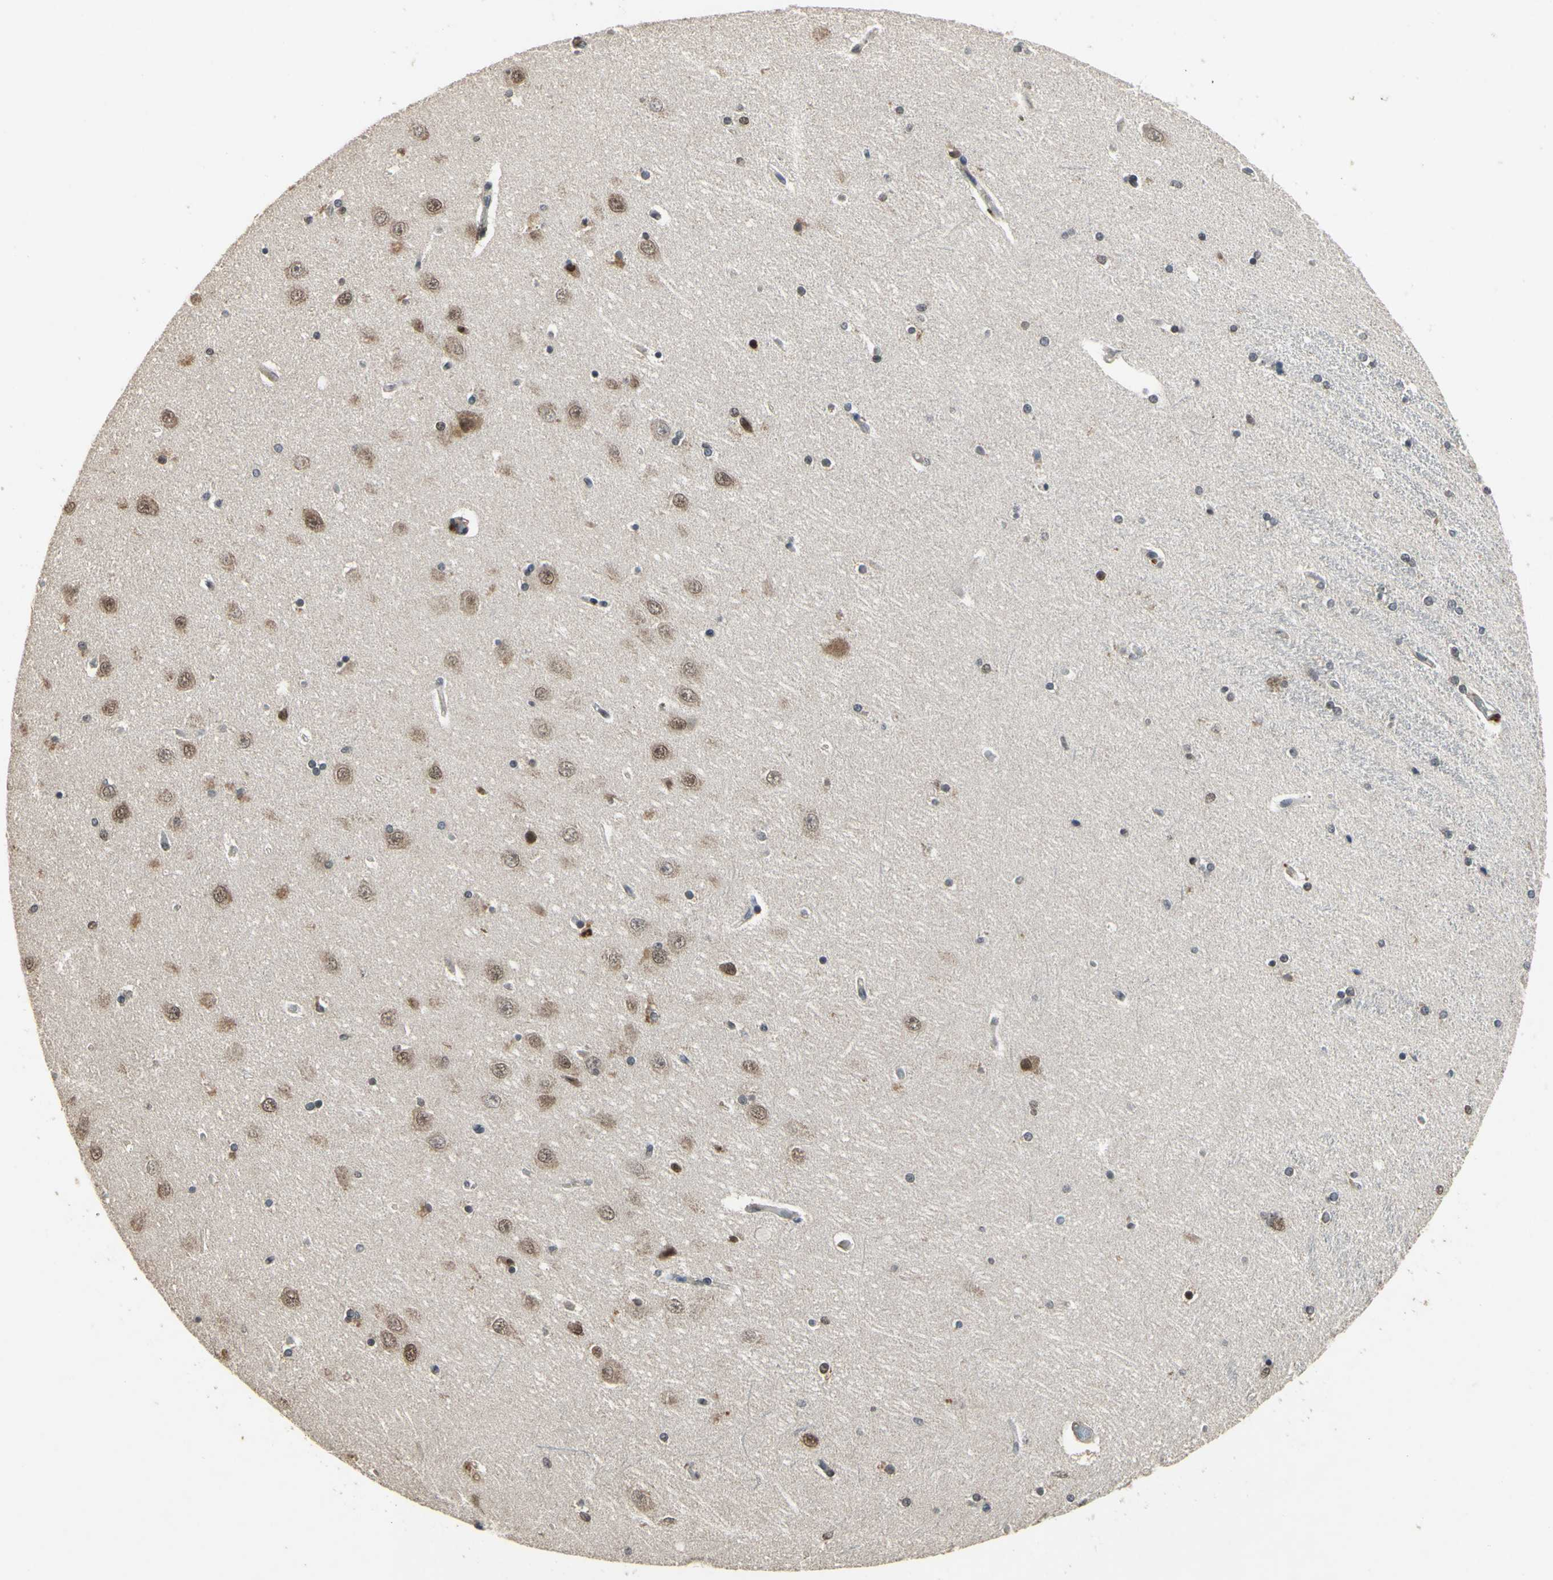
{"staining": {"intensity": "moderate", "quantity": "<25%", "location": "nuclear"}, "tissue": "hippocampus", "cell_type": "Glial cells", "image_type": "normal", "snomed": [{"axis": "morphology", "description": "Normal tissue, NOS"}, {"axis": "topography", "description": "Hippocampus"}], "caption": "A brown stain labels moderate nuclear staining of a protein in glial cells of normal human hippocampus.", "gene": "ZNF174", "patient": {"sex": "female", "age": 54}}